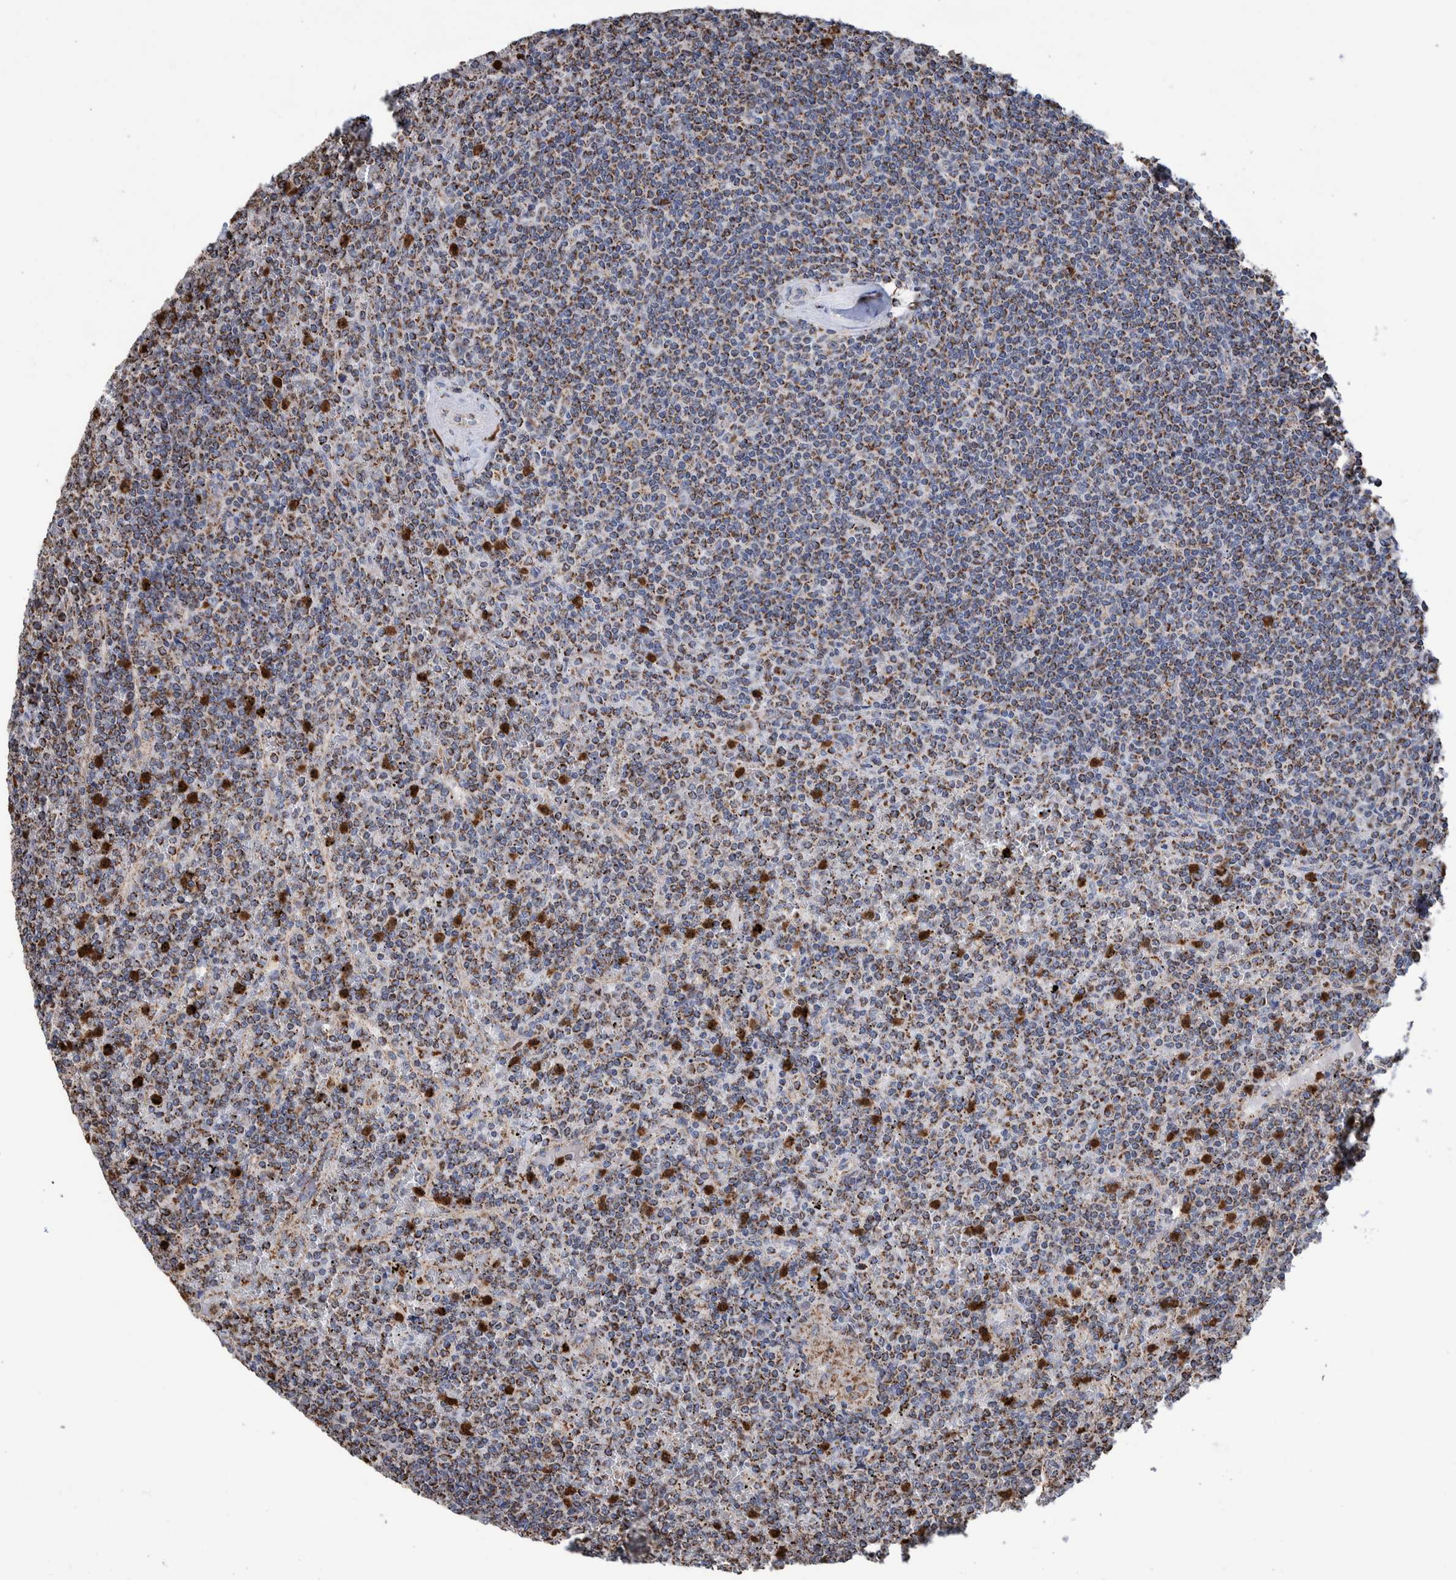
{"staining": {"intensity": "moderate", "quantity": "25%-75%", "location": "cytoplasmic/membranous"}, "tissue": "lymphoma", "cell_type": "Tumor cells", "image_type": "cancer", "snomed": [{"axis": "morphology", "description": "Malignant lymphoma, non-Hodgkin's type, Low grade"}, {"axis": "topography", "description": "Spleen"}], "caption": "Immunohistochemical staining of lymphoma exhibits moderate cytoplasmic/membranous protein staining in about 25%-75% of tumor cells.", "gene": "DECR1", "patient": {"sex": "female", "age": 19}}